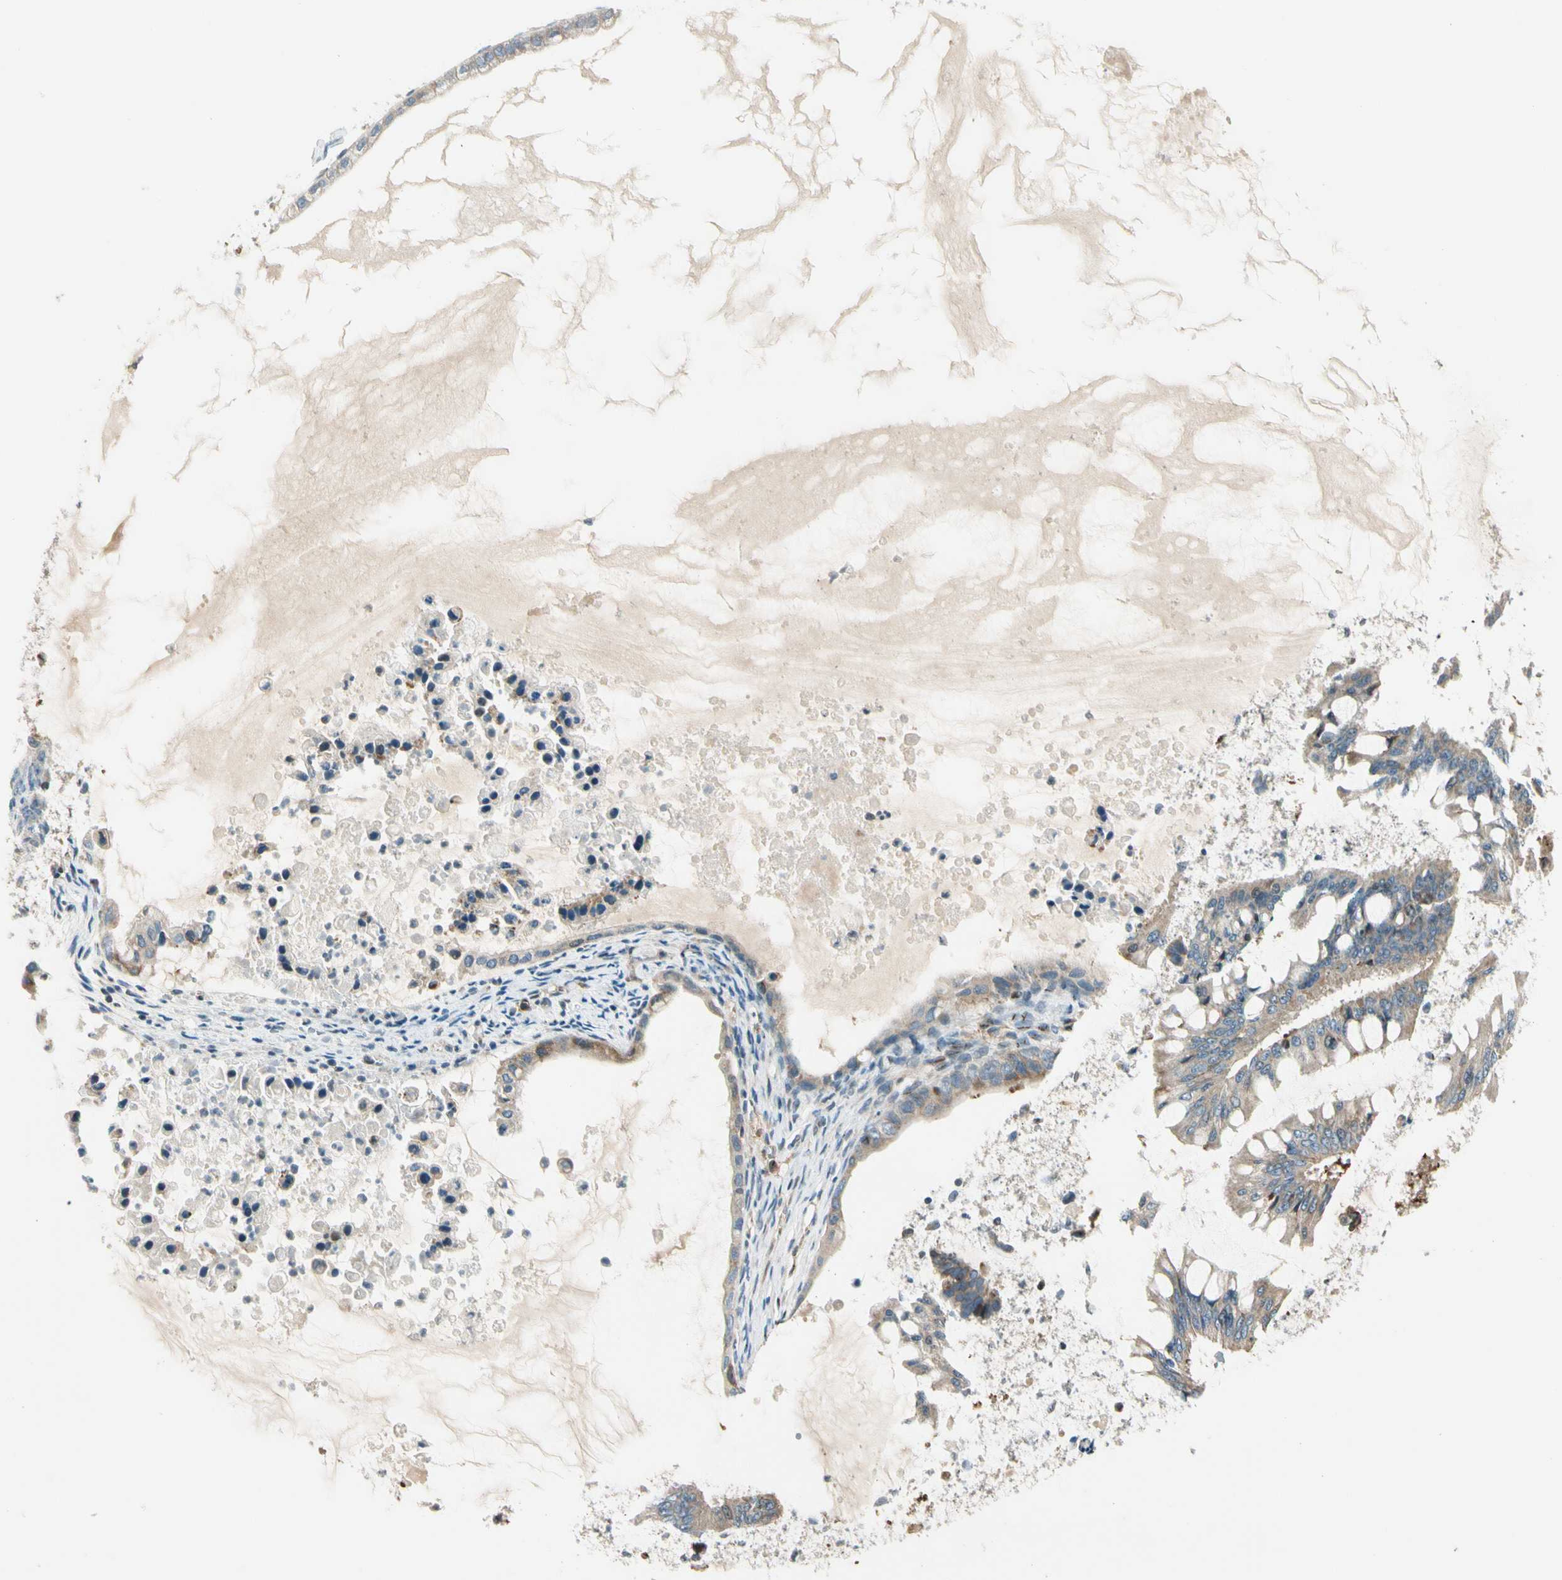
{"staining": {"intensity": "weak", "quantity": ">75%", "location": "cytoplasmic/membranous"}, "tissue": "ovarian cancer", "cell_type": "Tumor cells", "image_type": "cancer", "snomed": [{"axis": "morphology", "description": "Cystadenocarcinoma, mucinous, NOS"}, {"axis": "topography", "description": "Ovary"}], "caption": "Immunohistochemical staining of ovarian cancer (mucinous cystadenocarcinoma) displays low levels of weak cytoplasmic/membranous staining in approximately >75% of tumor cells. (Stains: DAB in brown, nuclei in blue, Microscopy: brightfield microscopy at high magnification).", "gene": "CDH6", "patient": {"sex": "female", "age": 80}}